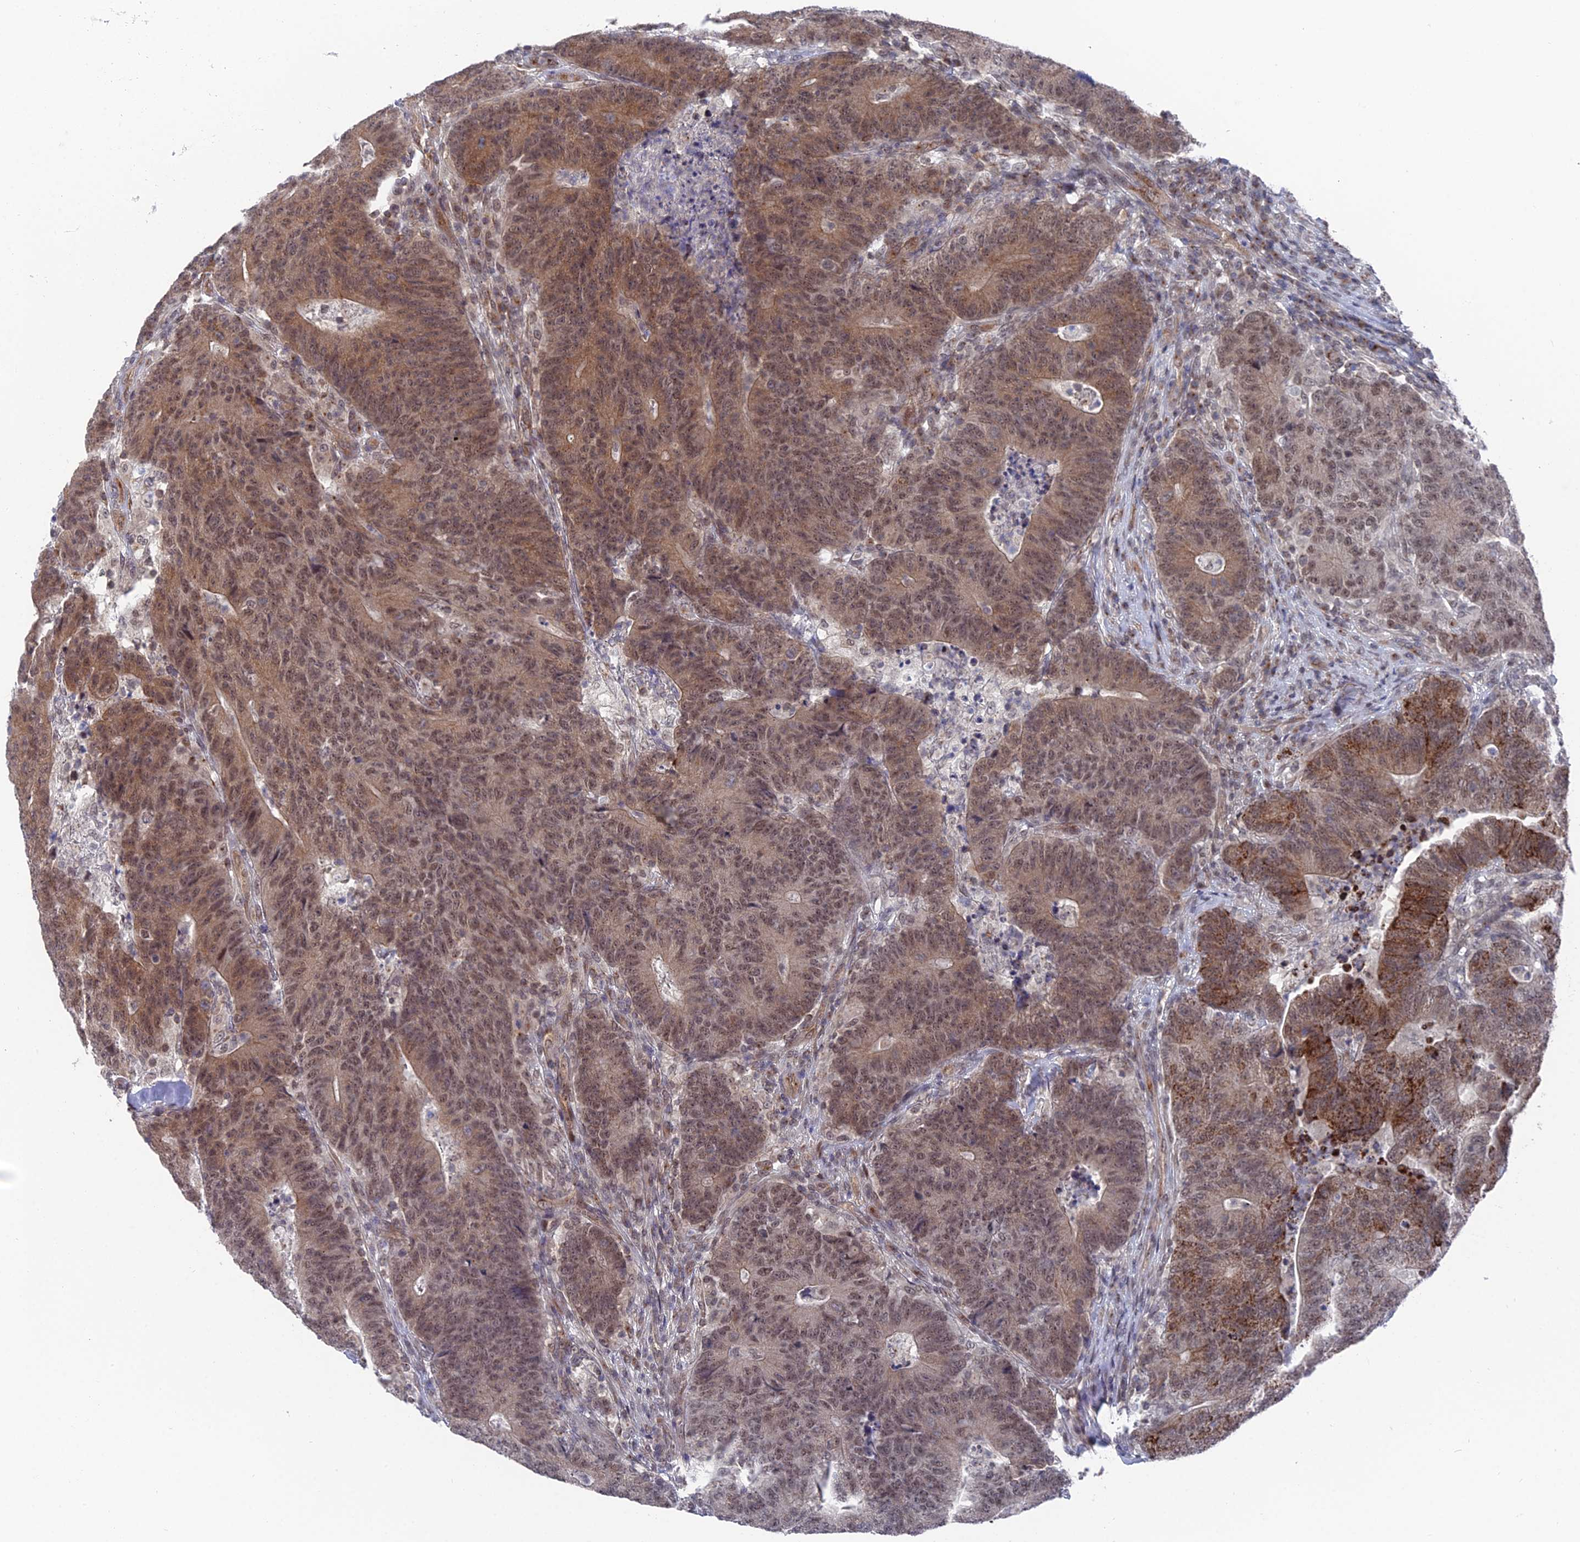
{"staining": {"intensity": "moderate", "quantity": ">75%", "location": "cytoplasmic/membranous,nuclear"}, "tissue": "colorectal cancer", "cell_type": "Tumor cells", "image_type": "cancer", "snomed": [{"axis": "morphology", "description": "Adenocarcinoma, NOS"}, {"axis": "topography", "description": "Colon"}], "caption": "Protein analysis of colorectal cancer tissue exhibits moderate cytoplasmic/membranous and nuclear staining in about >75% of tumor cells. Using DAB (3,3'-diaminobenzidine) (brown) and hematoxylin (blue) stains, captured at high magnification using brightfield microscopy.", "gene": "FHIP2A", "patient": {"sex": "female", "age": 75}}